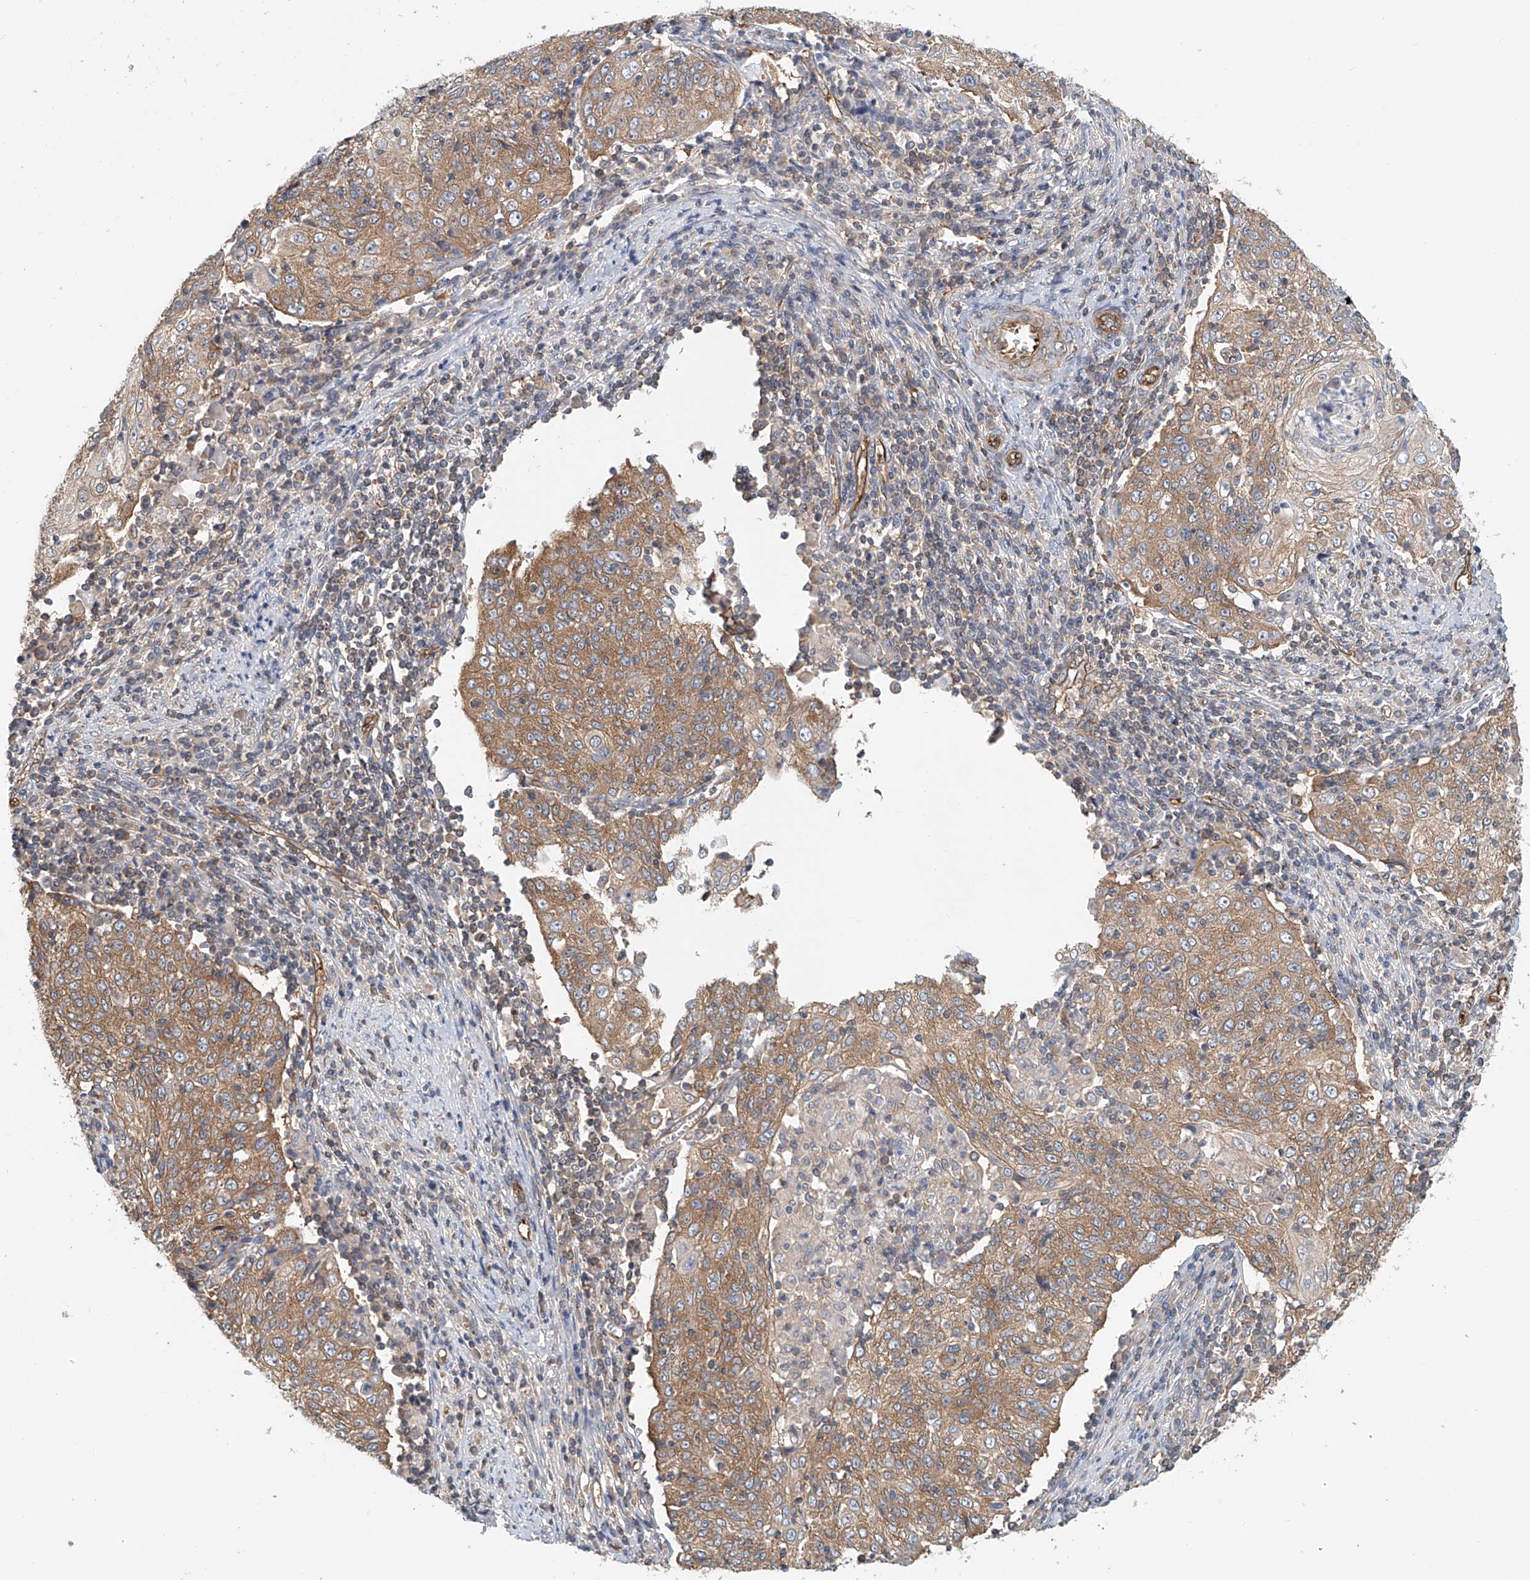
{"staining": {"intensity": "moderate", "quantity": "25%-75%", "location": "cytoplasmic/membranous"}, "tissue": "cervical cancer", "cell_type": "Tumor cells", "image_type": "cancer", "snomed": [{"axis": "morphology", "description": "Squamous cell carcinoma, NOS"}, {"axis": "topography", "description": "Cervix"}], "caption": "IHC of cervical squamous cell carcinoma demonstrates medium levels of moderate cytoplasmic/membranous expression in about 25%-75% of tumor cells.", "gene": "FRYL", "patient": {"sex": "female", "age": 48}}